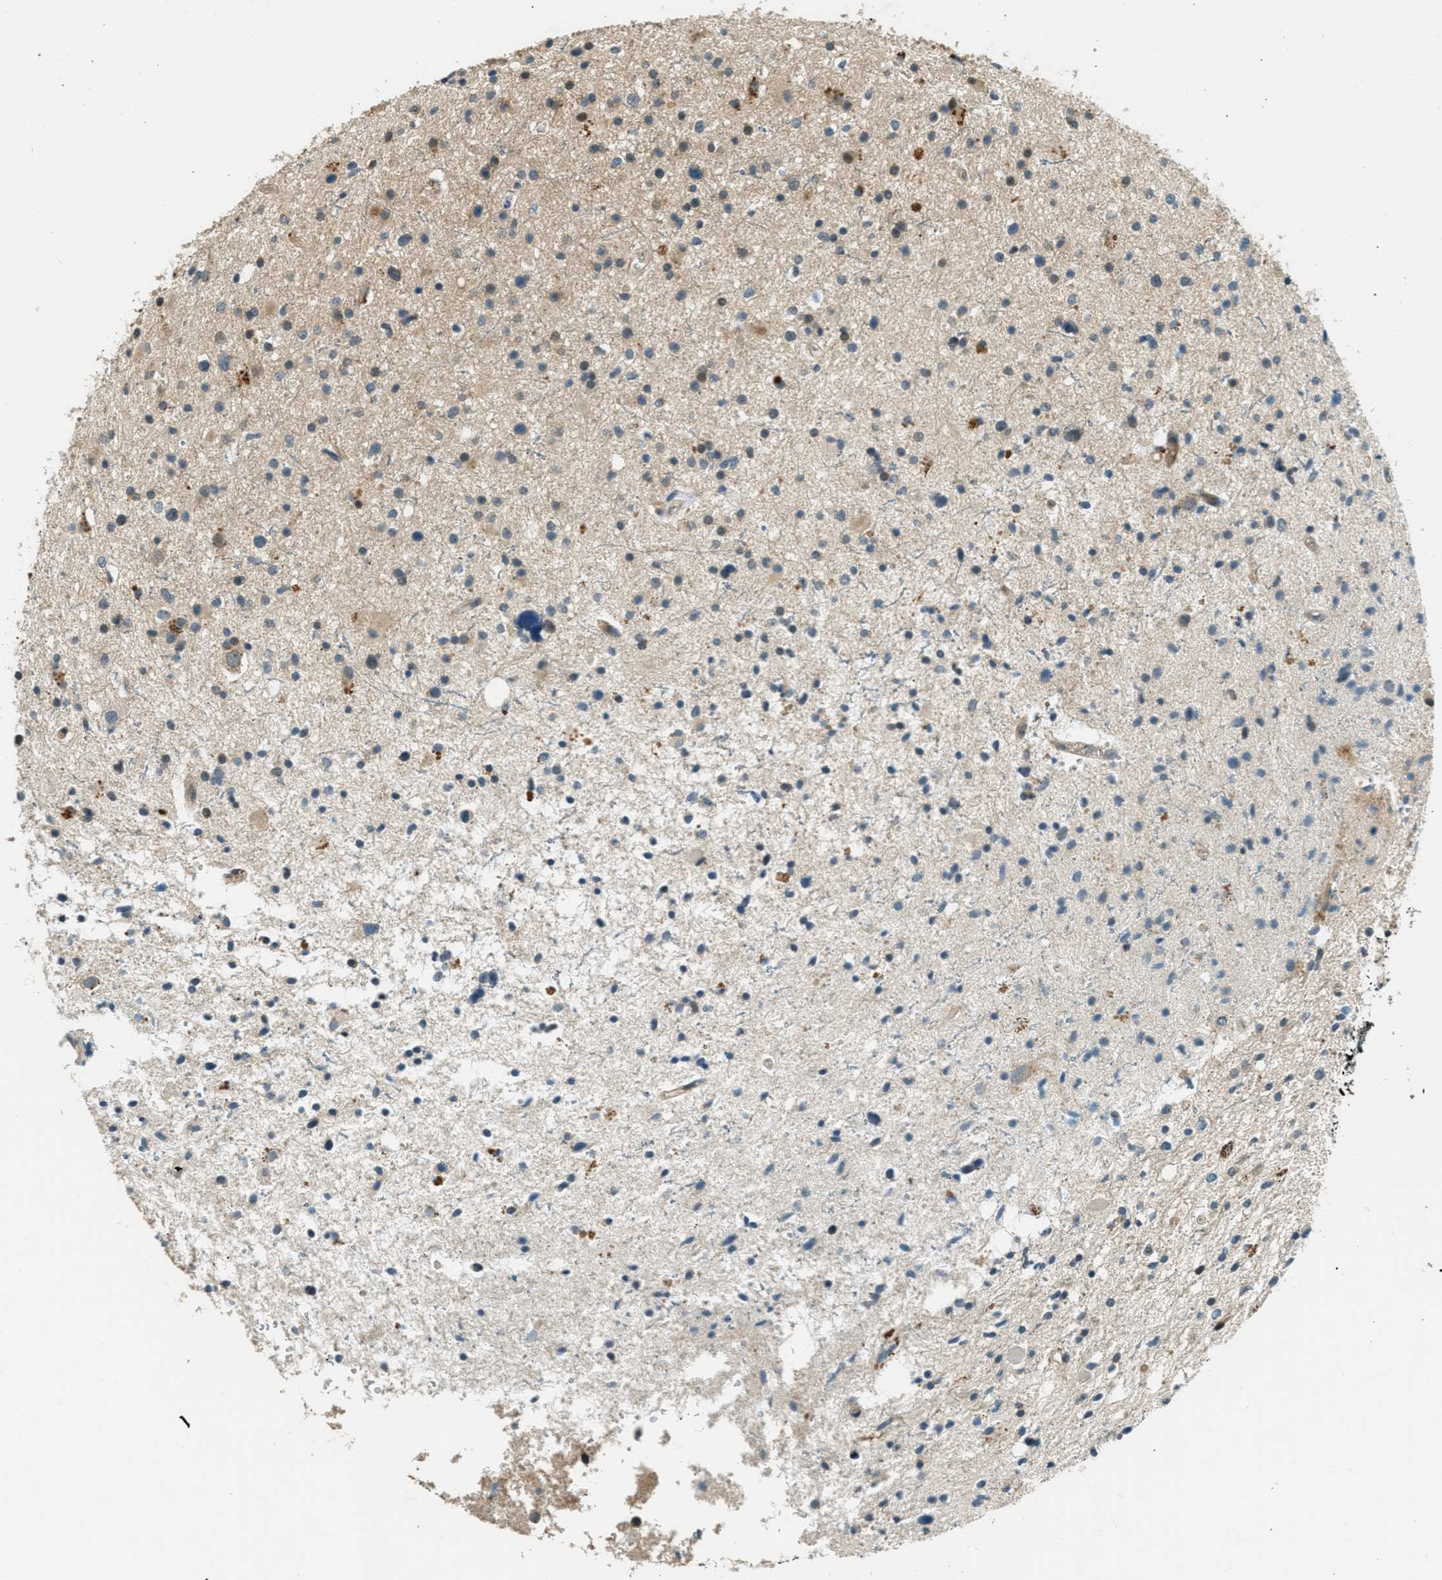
{"staining": {"intensity": "weak", "quantity": "25%-75%", "location": "cytoplasmic/membranous"}, "tissue": "glioma", "cell_type": "Tumor cells", "image_type": "cancer", "snomed": [{"axis": "morphology", "description": "Glioma, malignant, High grade"}, {"axis": "topography", "description": "Brain"}], "caption": "Immunohistochemistry (IHC) histopathology image of human malignant high-grade glioma stained for a protein (brown), which exhibits low levels of weak cytoplasmic/membranous positivity in about 25%-75% of tumor cells.", "gene": "PTPN23", "patient": {"sex": "male", "age": 33}}